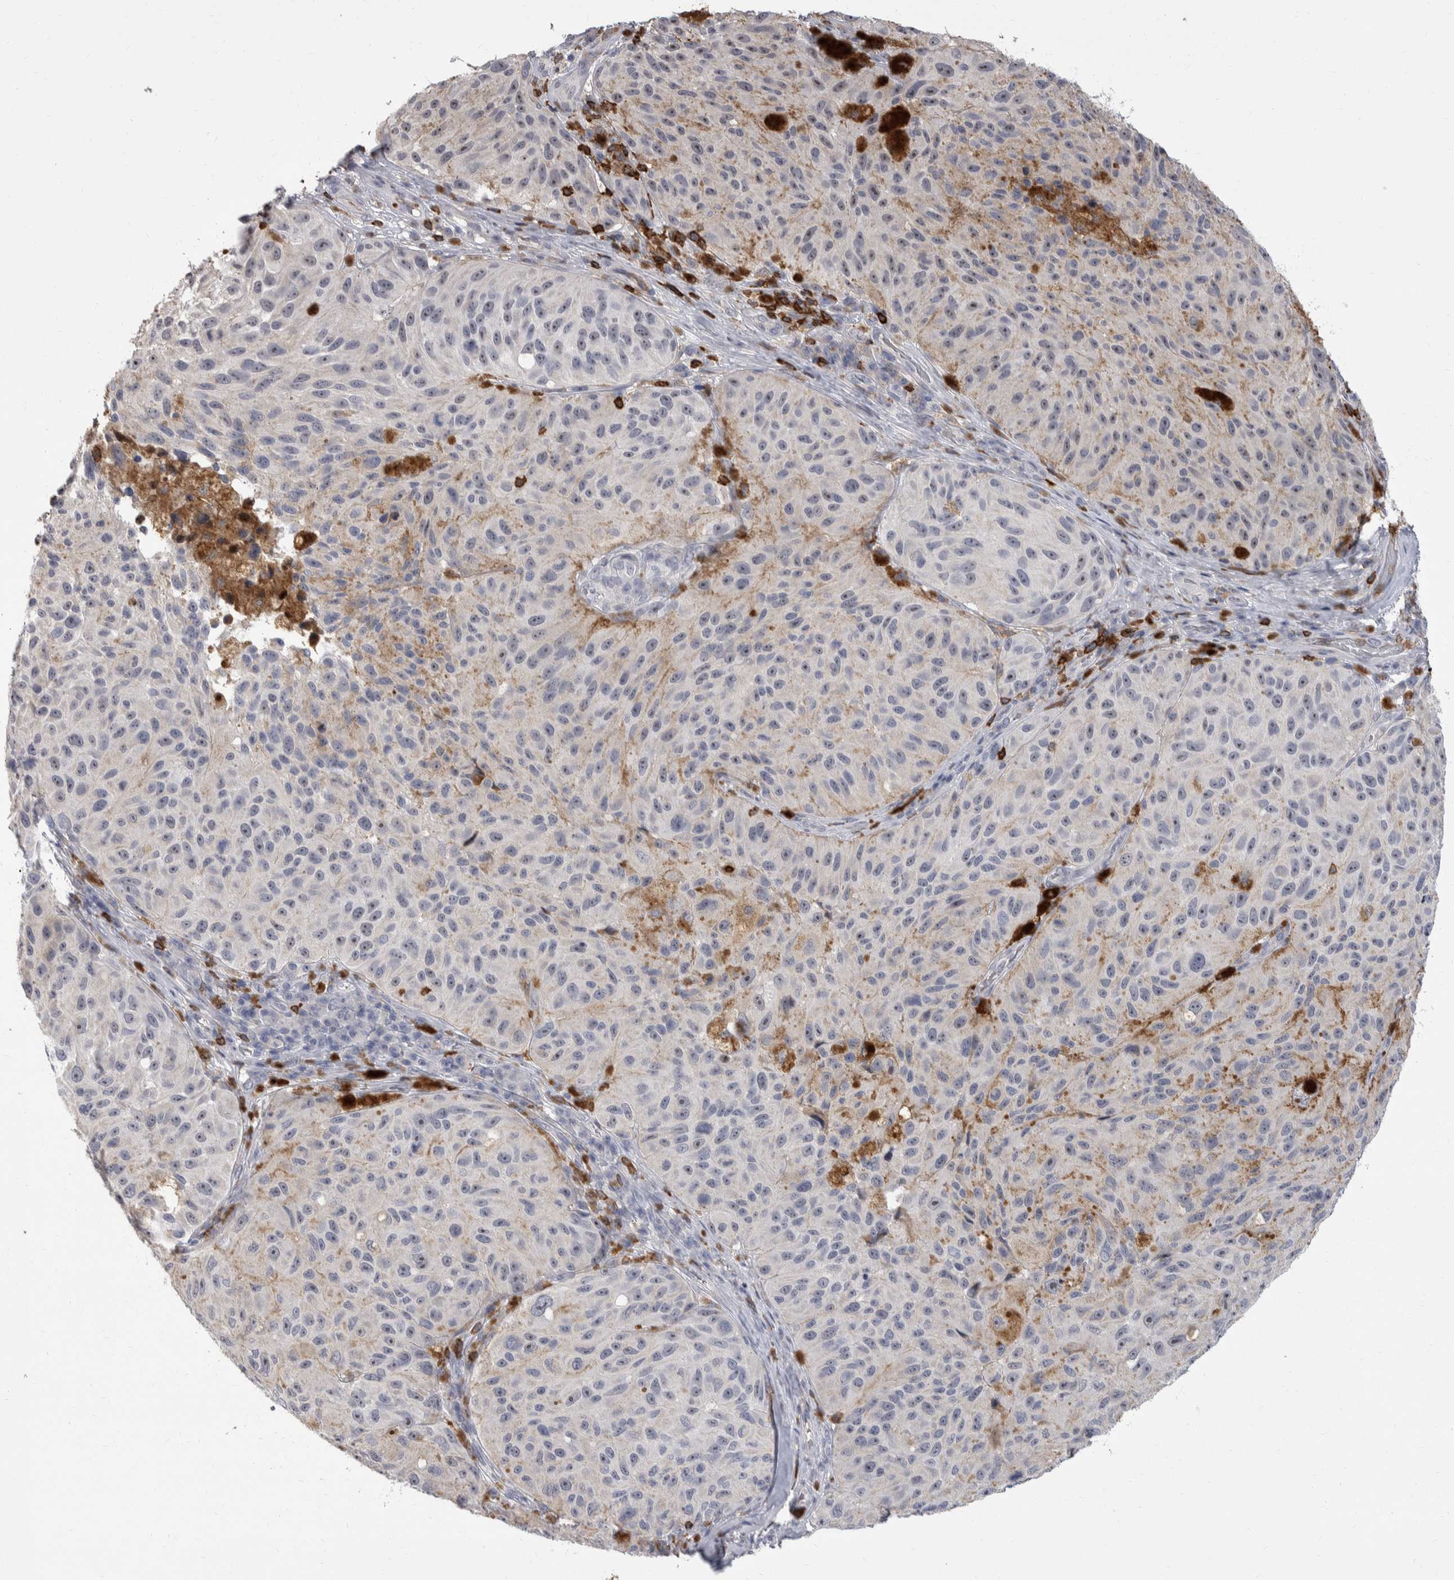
{"staining": {"intensity": "negative", "quantity": "none", "location": "none"}, "tissue": "melanoma", "cell_type": "Tumor cells", "image_type": "cancer", "snomed": [{"axis": "morphology", "description": "Malignant melanoma, NOS"}, {"axis": "topography", "description": "Skin"}], "caption": "Immunohistochemistry photomicrograph of neoplastic tissue: human malignant melanoma stained with DAB (3,3'-diaminobenzidine) displays no significant protein positivity in tumor cells.", "gene": "CEP295NL", "patient": {"sex": "female", "age": 73}}